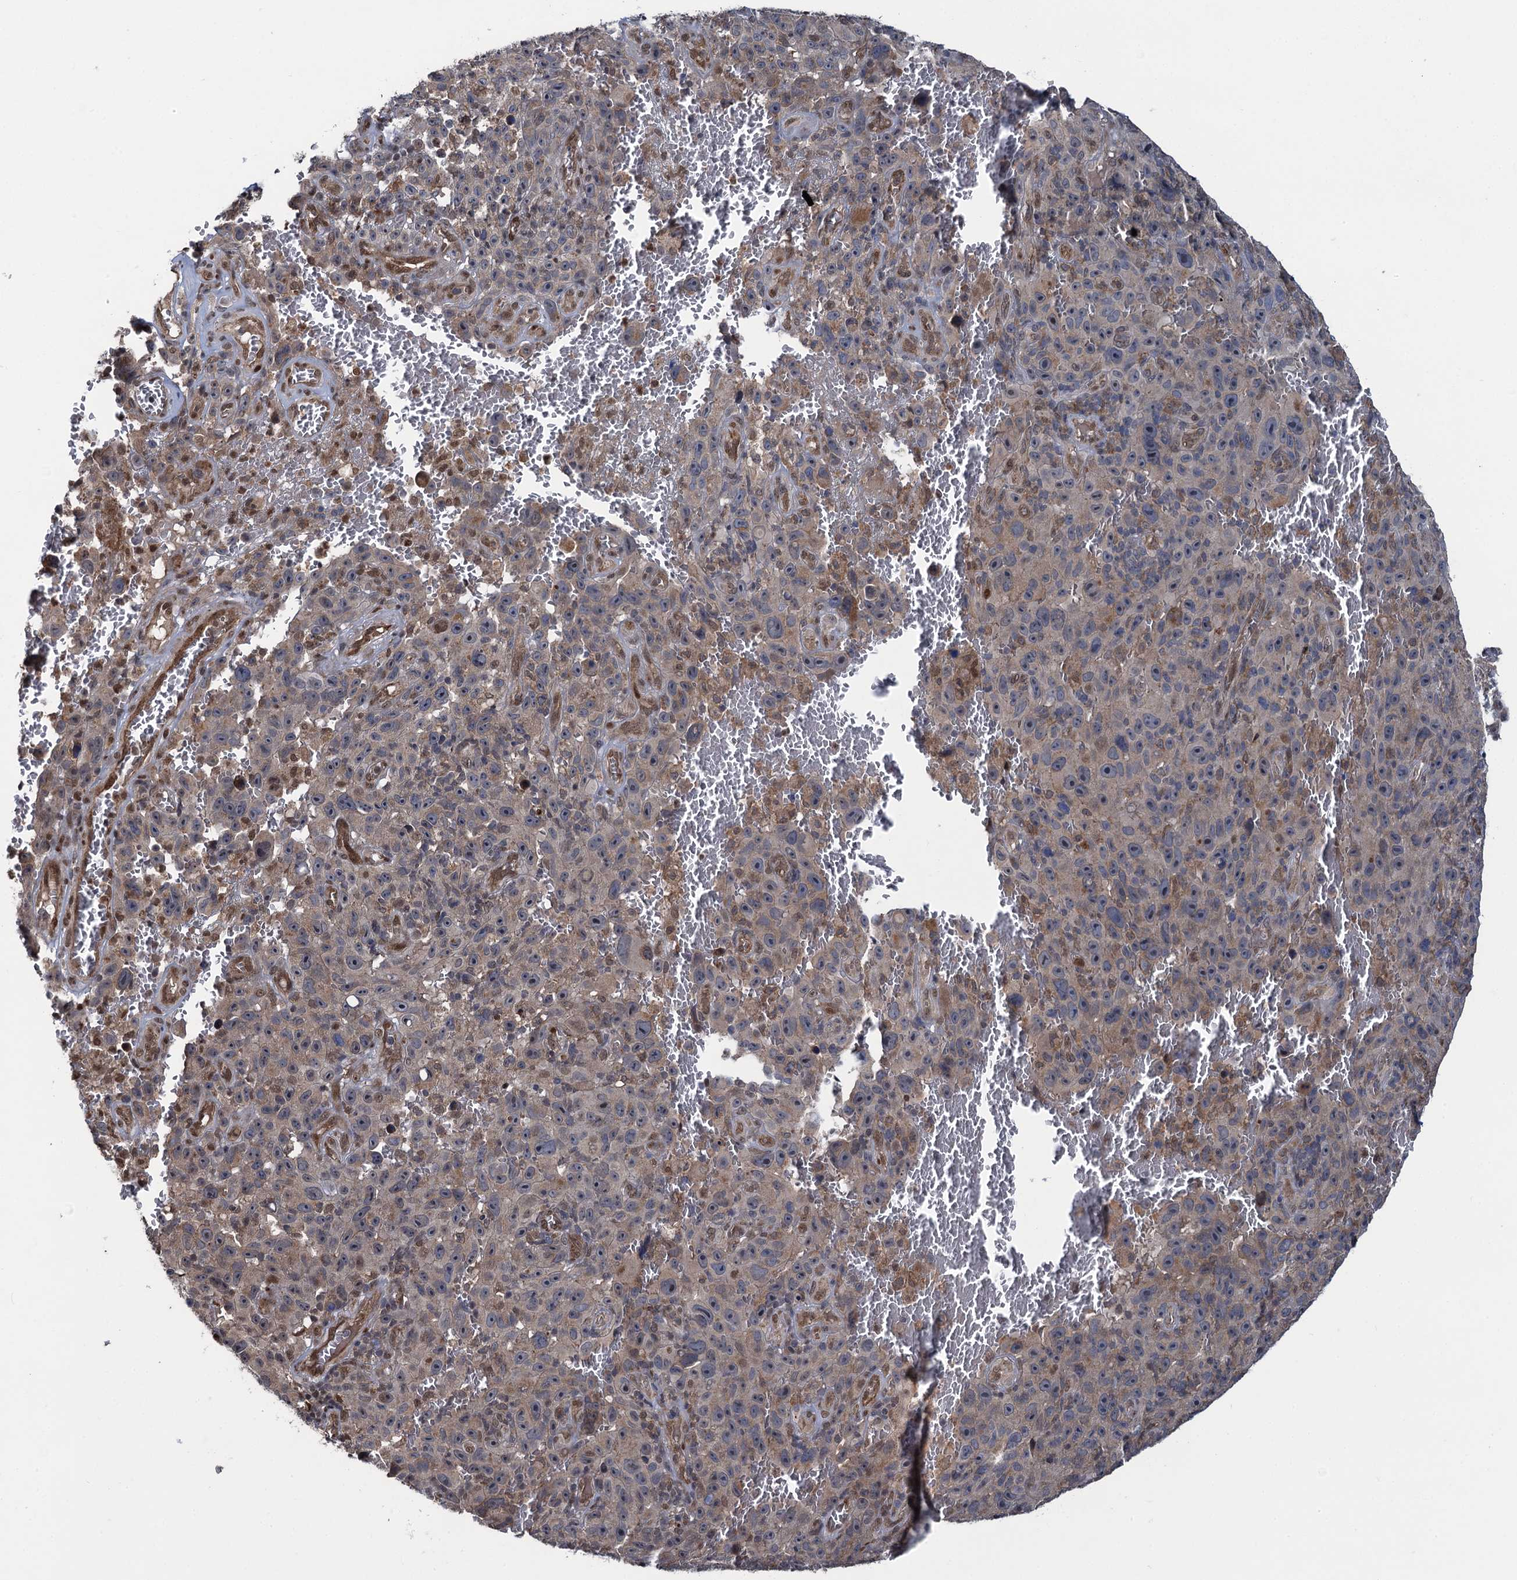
{"staining": {"intensity": "moderate", "quantity": "25%-75%", "location": "cytoplasmic/membranous,nuclear"}, "tissue": "melanoma", "cell_type": "Tumor cells", "image_type": "cancer", "snomed": [{"axis": "morphology", "description": "Malignant melanoma, NOS"}, {"axis": "topography", "description": "Skin"}], "caption": "Immunohistochemical staining of human malignant melanoma shows medium levels of moderate cytoplasmic/membranous and nuclear protein staining in approximately 25%-75% of tumor cells. The protein is stained brown, and the nuclei are stained in blue (DAB IHC with brightfield microscopy, high magnification).", "gene": "EVX2", "patient": {"sex": "female", "age": 82}}